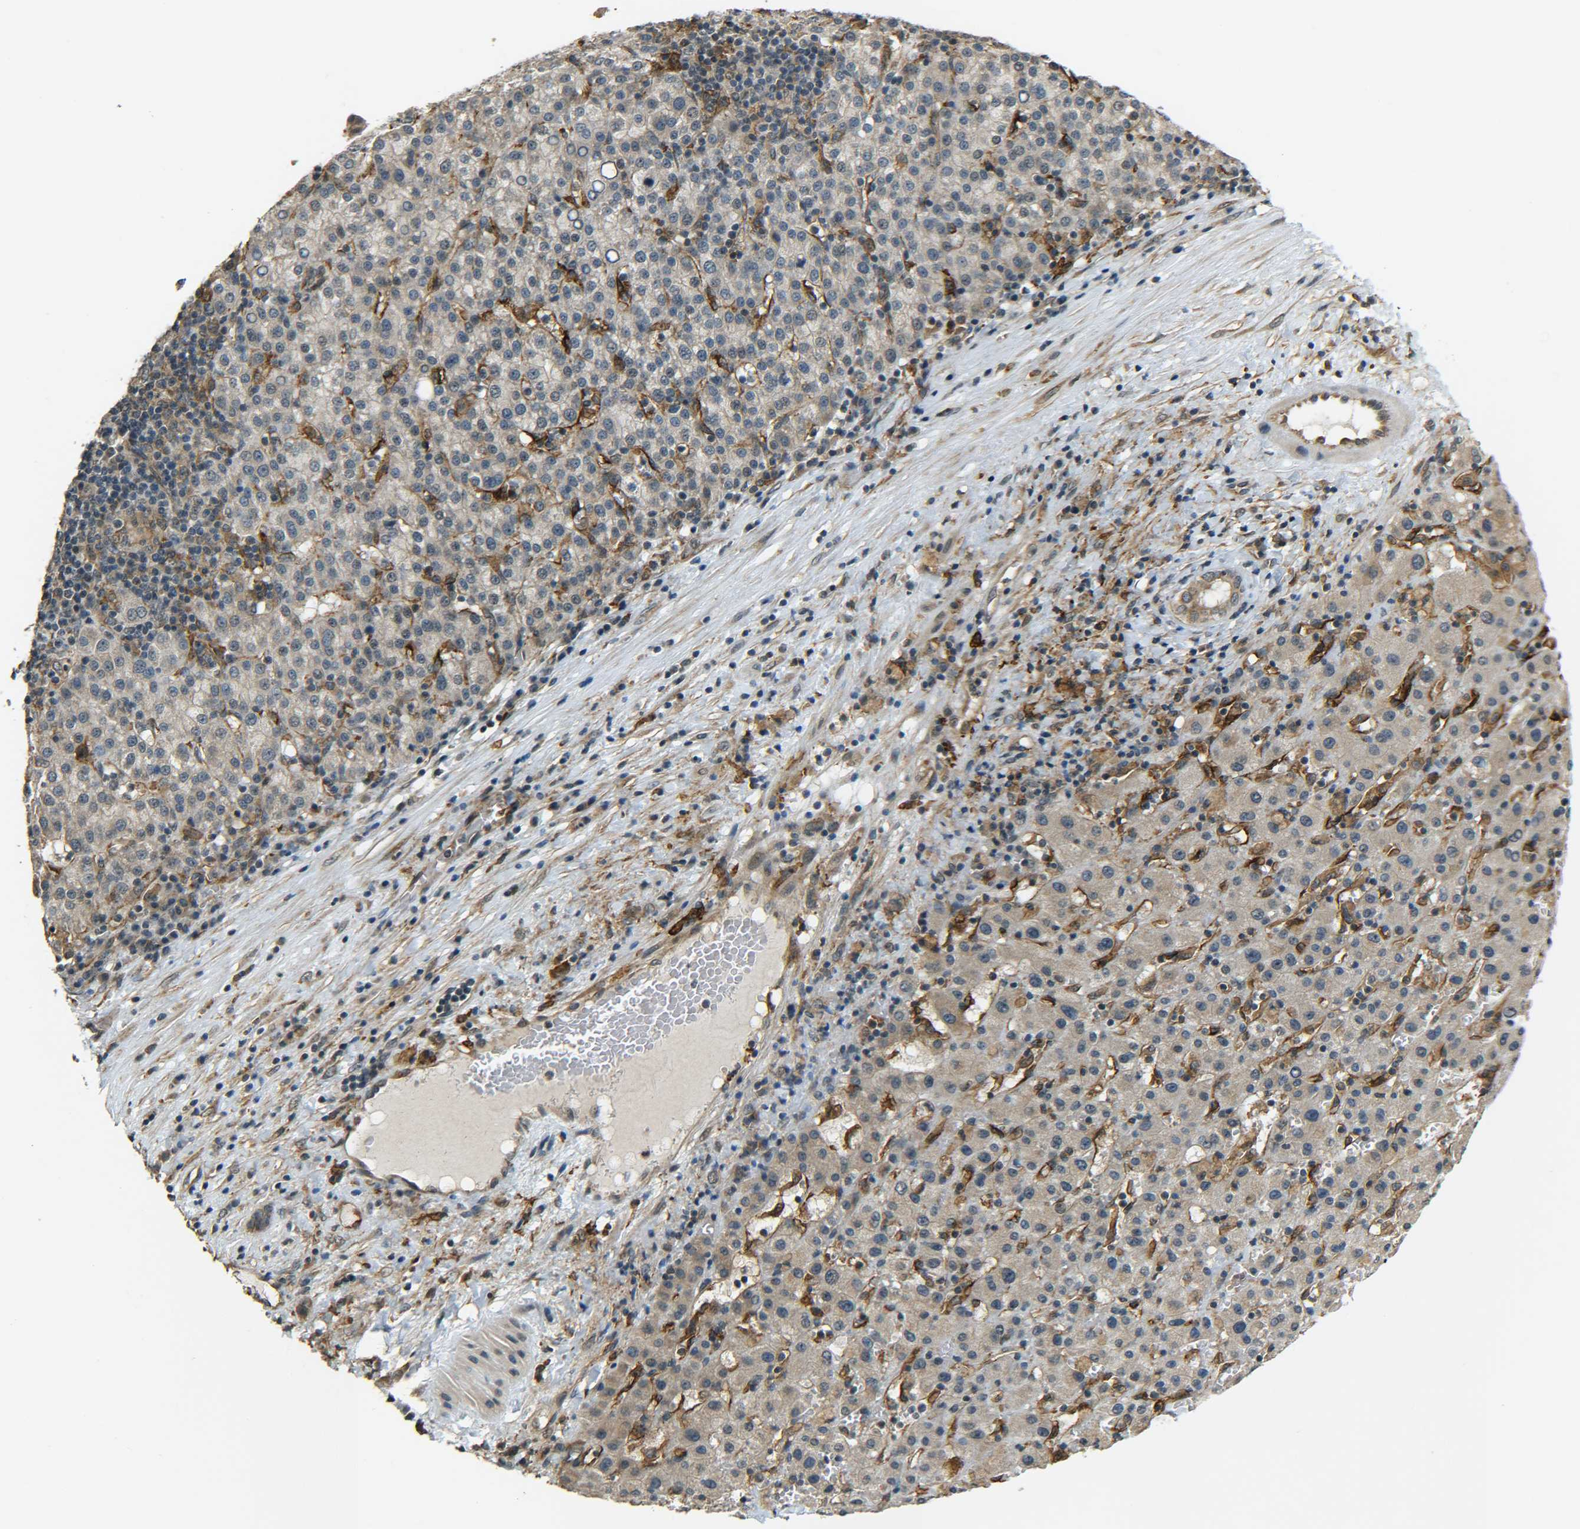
{"staining": {"intensity": "moderate", "quantity": ">75%", "location": "cytoplasmic/membranous"}, "tissue": "liver cancer", "cell_type": "Tumor cells", "image_type": "cancer", "snomed": [{"axis": "morphology", "description": "Carcinoma, Hepatocellular, NOS"}, {"axis": "topography", "description": "Liver"}], "caption": "Protein expression by immunohistochemistry exhibits moderate cytoplasmic/membranous staining in approximately >75% of tumor cells in liver cancer. The protein is stained brown, and the nuclei are stained in blue (DAB (3,3'-diaminobenzidine) IHC with brightfield microscopy, high magnification).", "gene": "DAB2", "patient": {"sex": "female", "age": 58}}